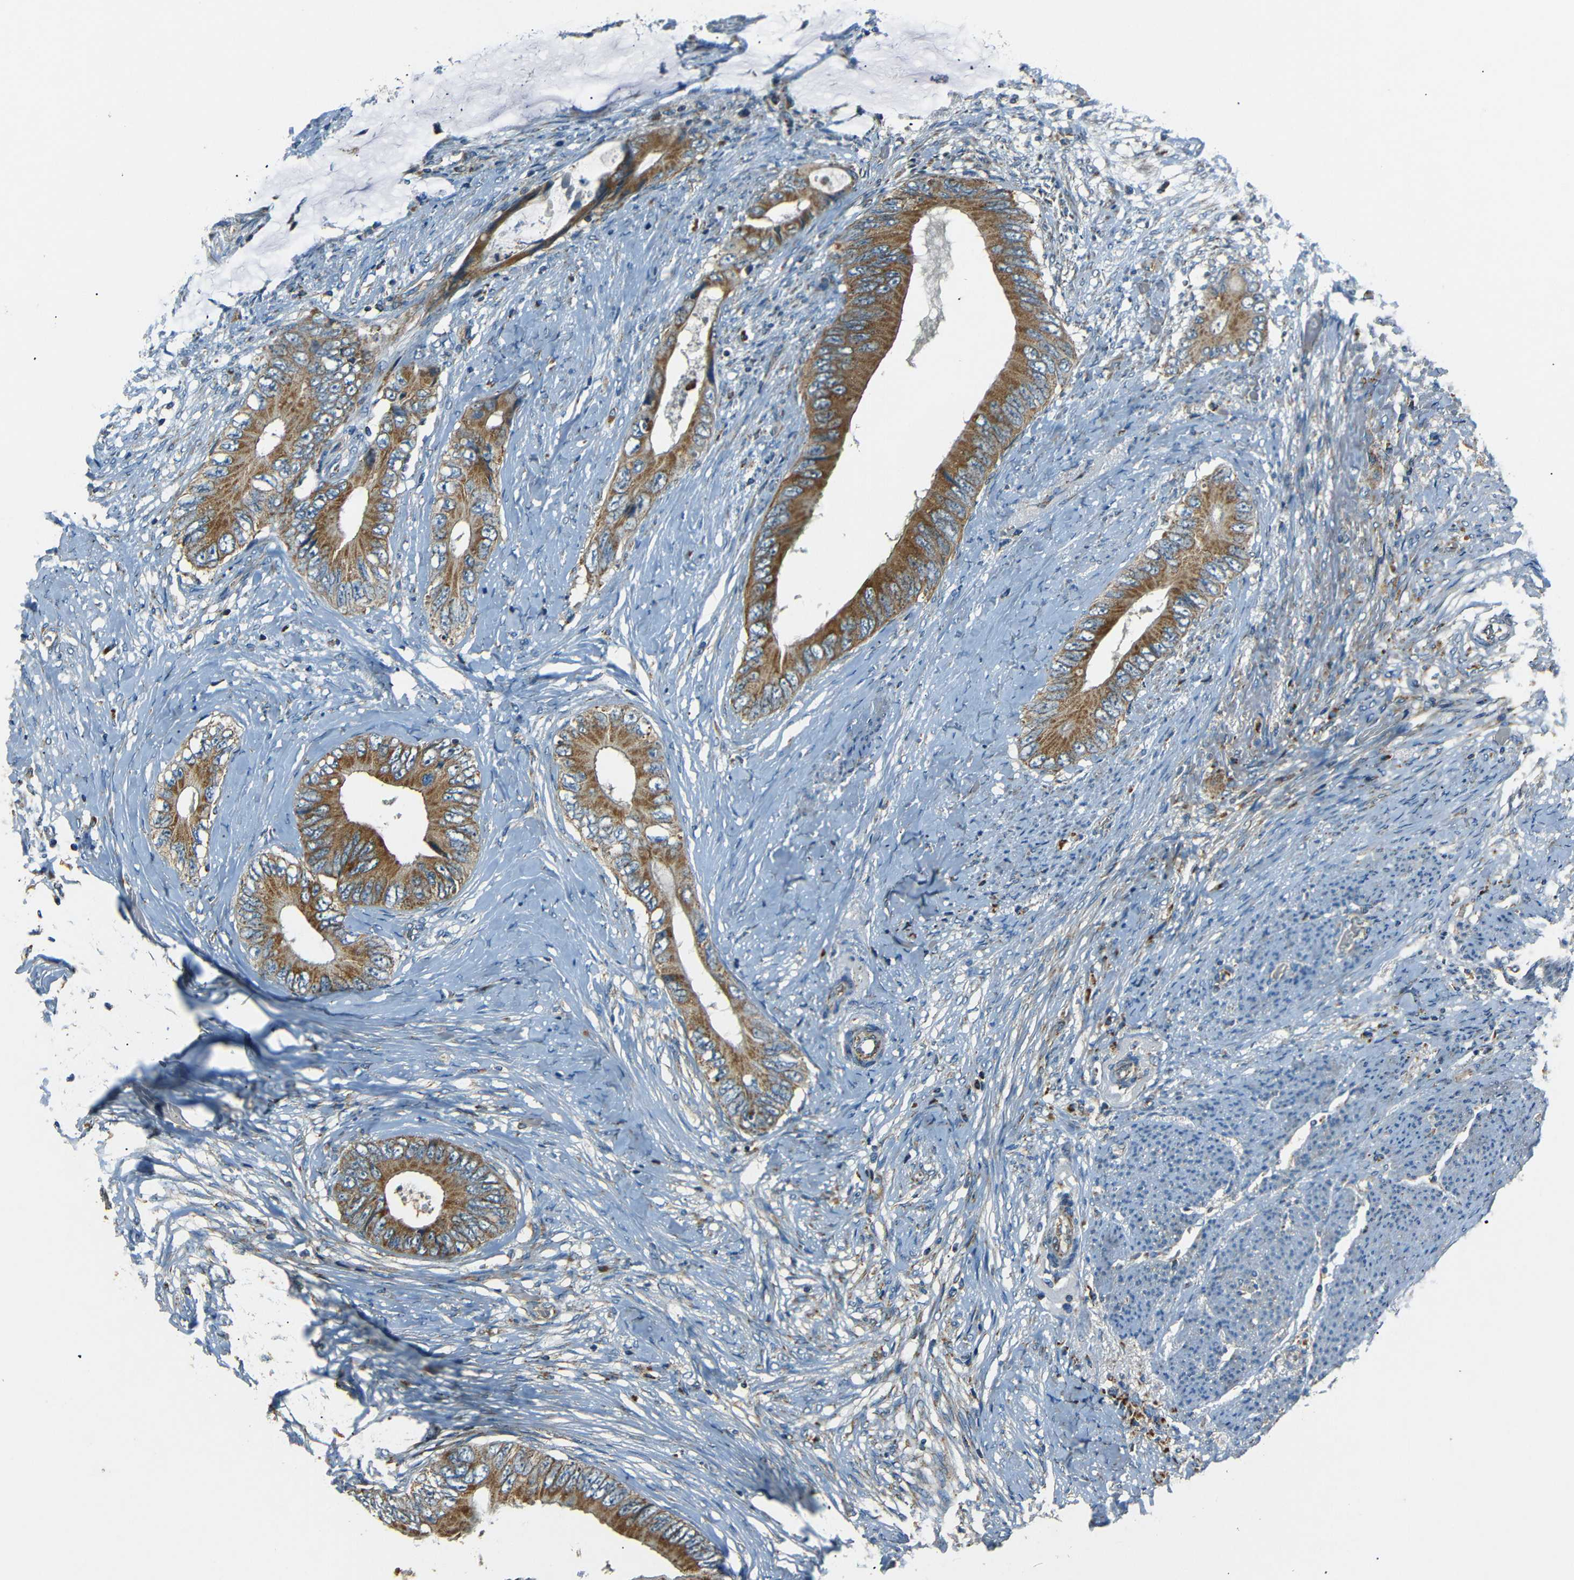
{"staining": {"intensity": "moderate", "quantity": ">75%", "location": "cytoplasmic/membranous"}, "tissue": "colorectal cancer", "cell_type": "Tumor cells", "image_type": "cancer", "snomed": [{"axis": "morphology", "description": "Normal tissue, NOS"}, {"axis": "morphology", "description": "Adenocarcinoma, NOS"}, {"axis": "topography", "description": "Rectum"}, {"axis": "topography", "description": "Peripheral nerve tissue"}], "caption": "Adenocarcinoma (colorectal) was stained to show a protein in brown. There is medium levels of moderate cytoplasmic/membranous positivity in approximately >75% of tumor cells. The protein is stained brown, and the nuclei are stained in blue (DAB IHC with brightfield microscopy, high magnification).", "gene": "NETO2", "patient": {"sex": "female", "age": 77}}